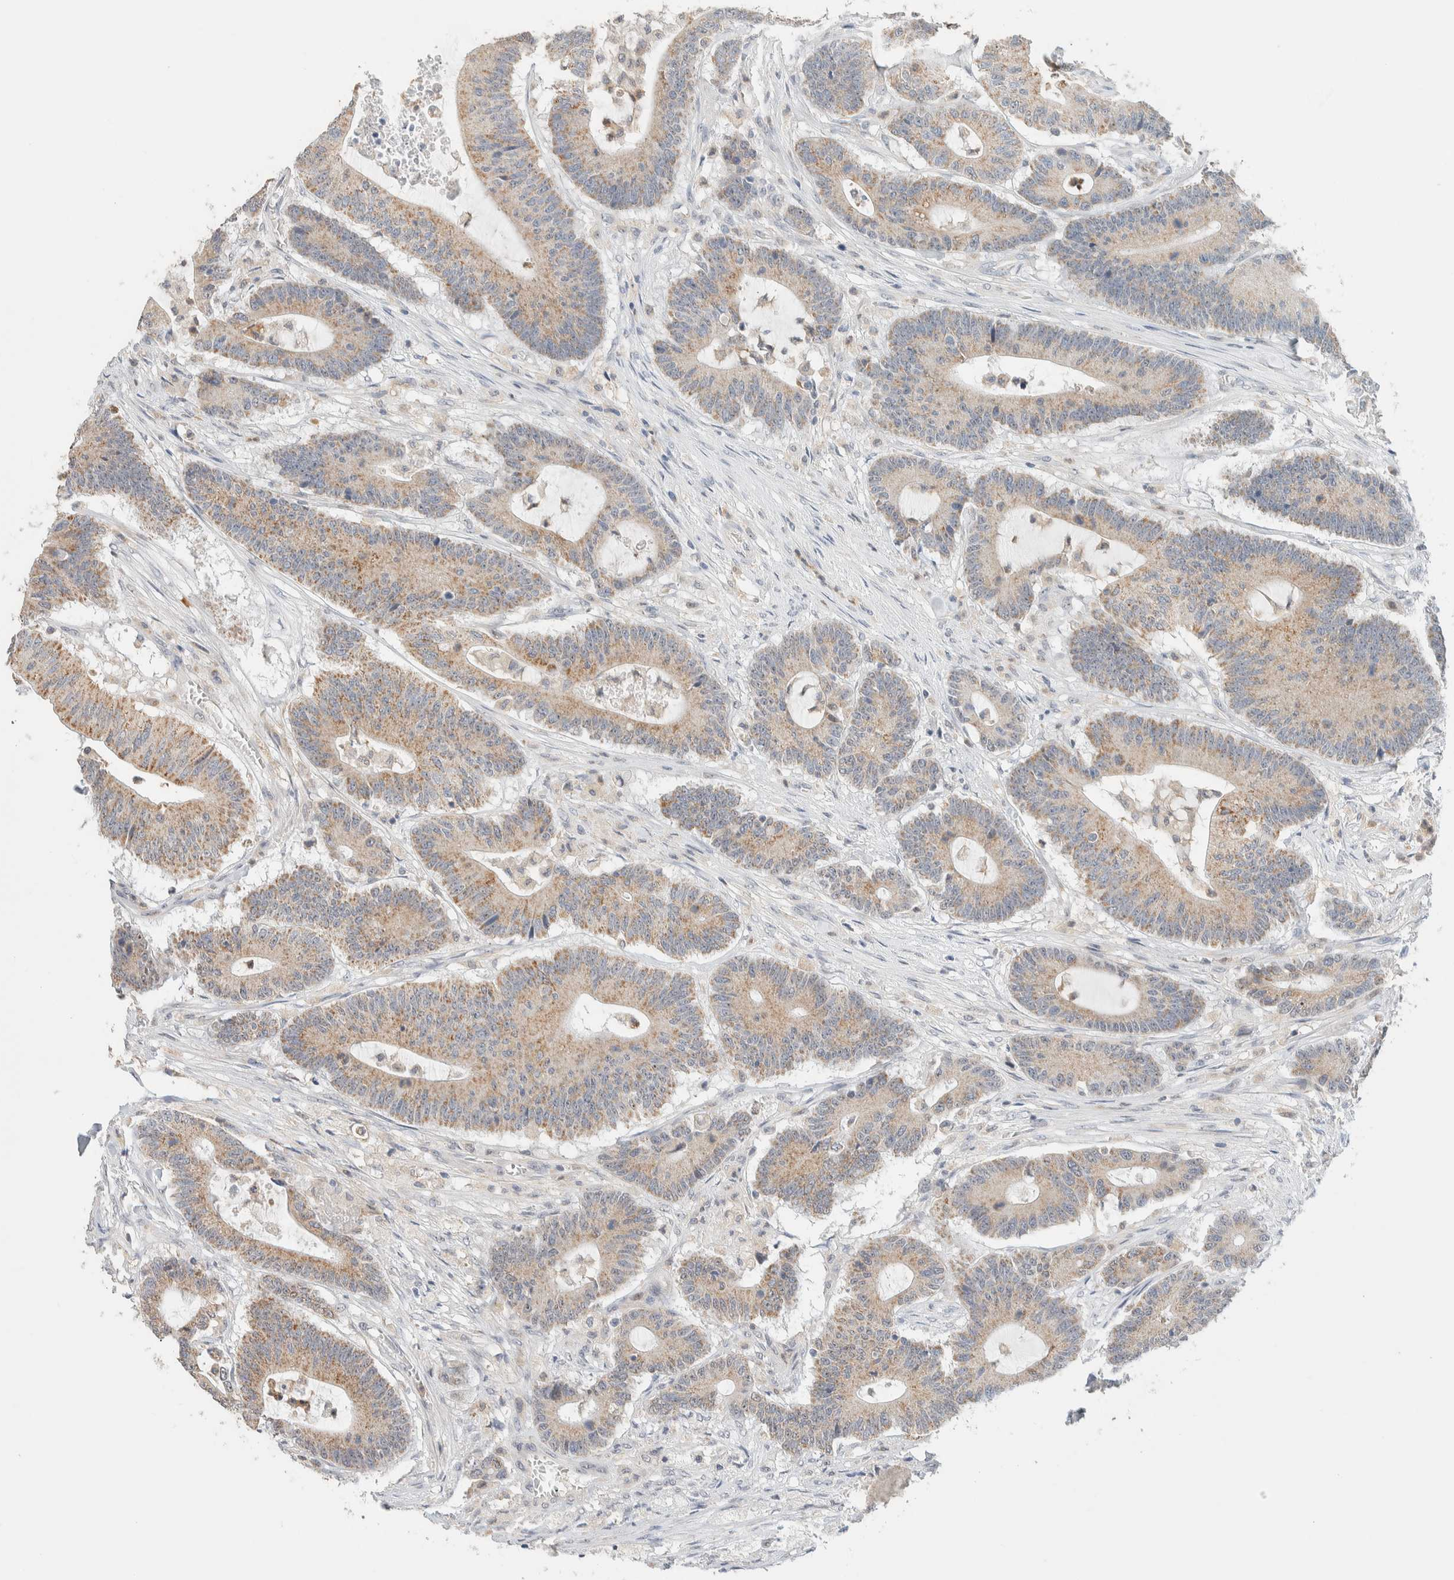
{"staining": {"intensity": "weak", "quantity": ">75%", "location": "cytoplasmic/membranous"}, "tissue": "colorectal cancer", "cell_type": "Tumor cells", "image_type": "cancer", "snomed": [{"axis": "morphology", "description": "Adenocarcinoma, NOS"}, {"axis": "topography", "description": "Colon"}], "caption": "This photomicrograph demonstrates immunohistochemistry (IHC) staining of colorectal cancer, with low weak cytoplasmic/membranous staining in about >75% of tumor cells.", "gene": "HDHD3", "patient": {"sex": "female", "age": 84}}